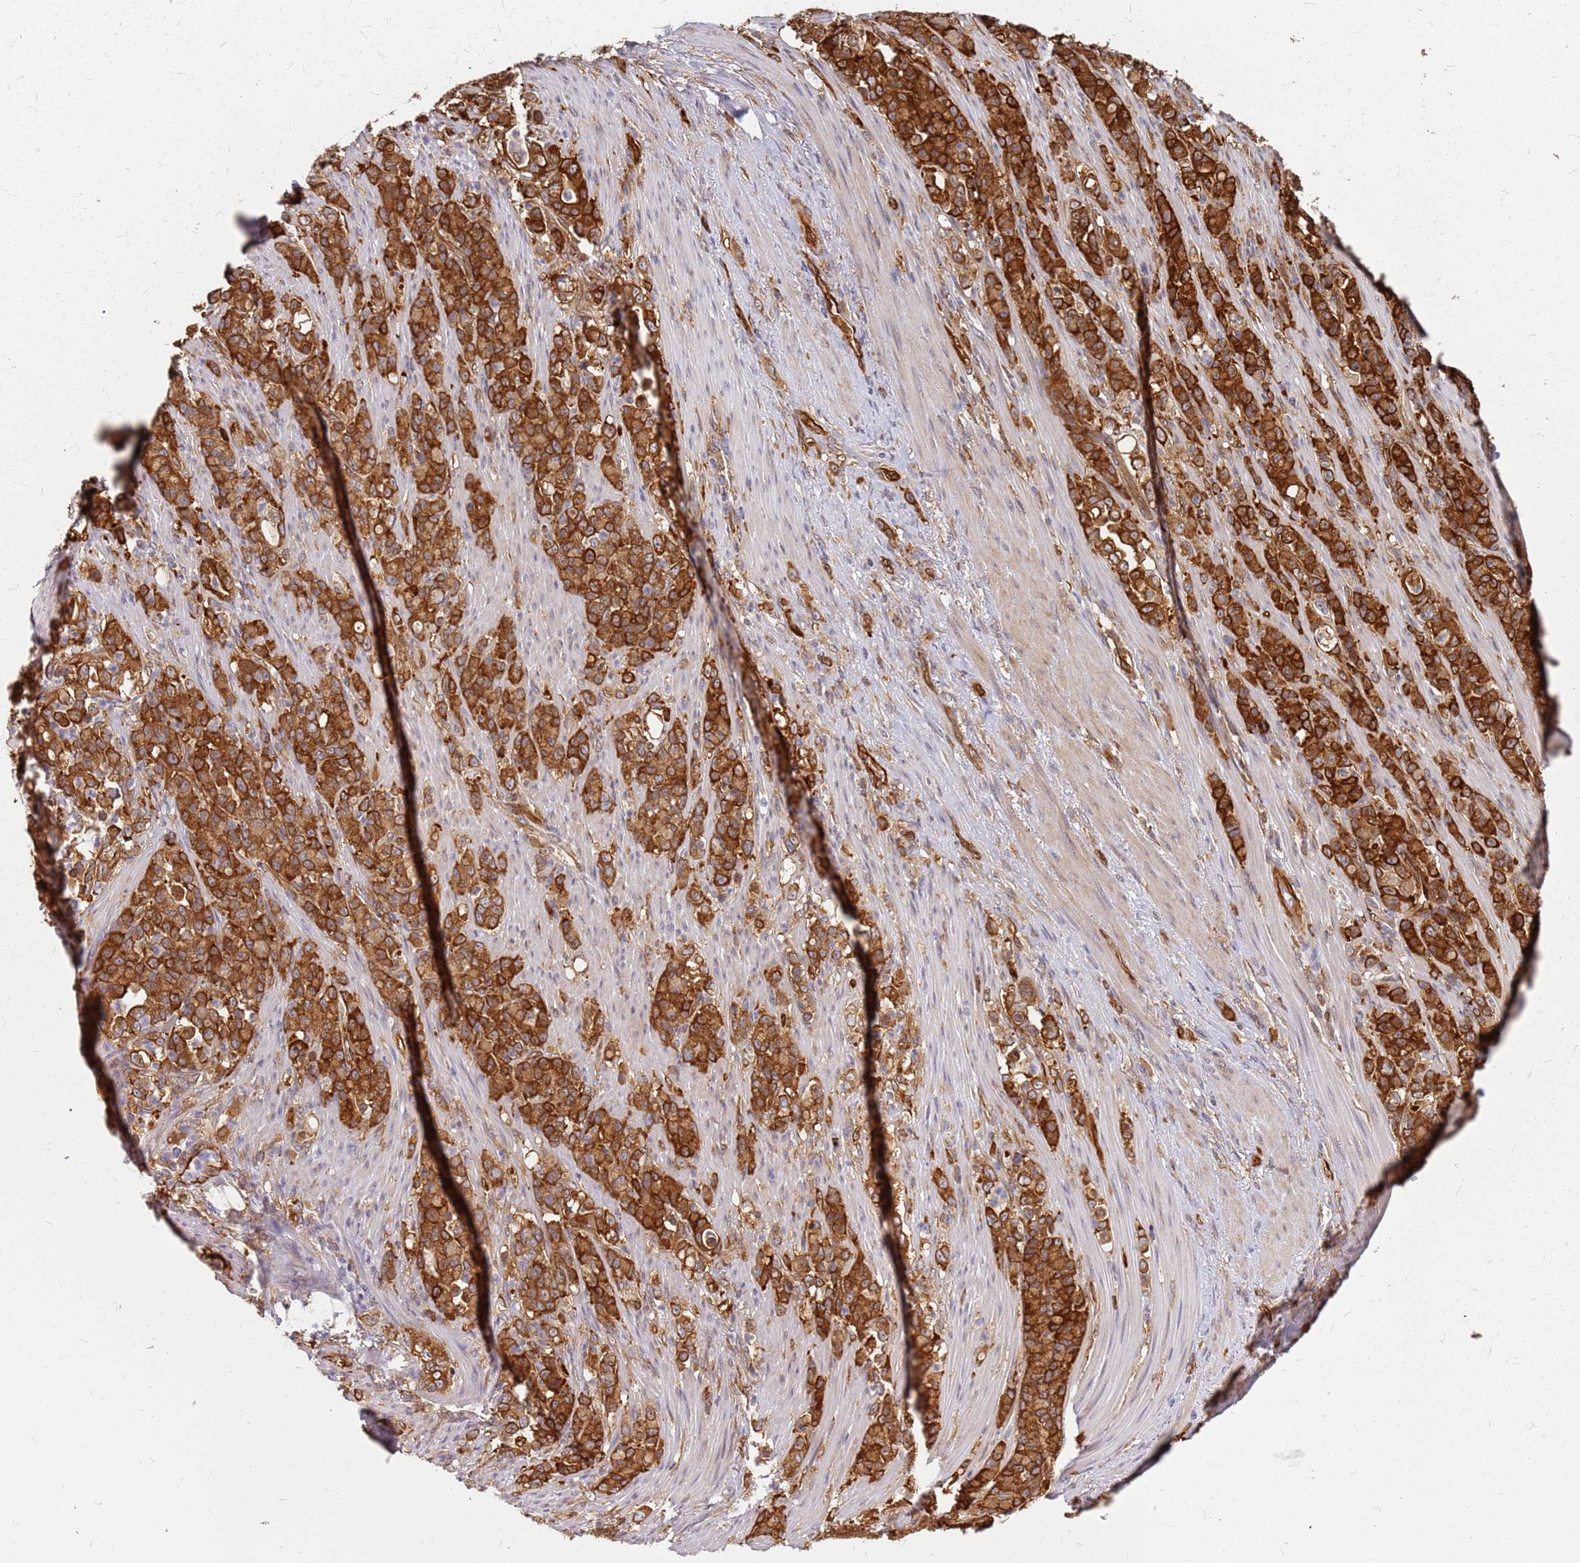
{"staining": {"intensity": "strong", "quantity": ">75%", "location": "cytoplasmic/membranous"}, "tissue": "stomach cancer", "cell_type": "Tumor cells", "image_type": "cancer", "snomed": [{"axis": "morphology", "description": "Normal tissue, NOS"}, {"axis": "morphology", "description": "Adenocarcinoma, NOS"}, {"axis": "topography", "description": "Stomach"}], "caption": "The image displays immunohistochemical staining of stomach cancer (adenocarcinoma). There is strong cytoplasmic/membranous expression is identified in about >75% of tumor cells. The protein is stained brown, and the nuclei are stained in blue (DAB IHC with brightfield microscopy, high magnification).", "gene": "HDX", "patient": {"sex": "female", "age": 79}}